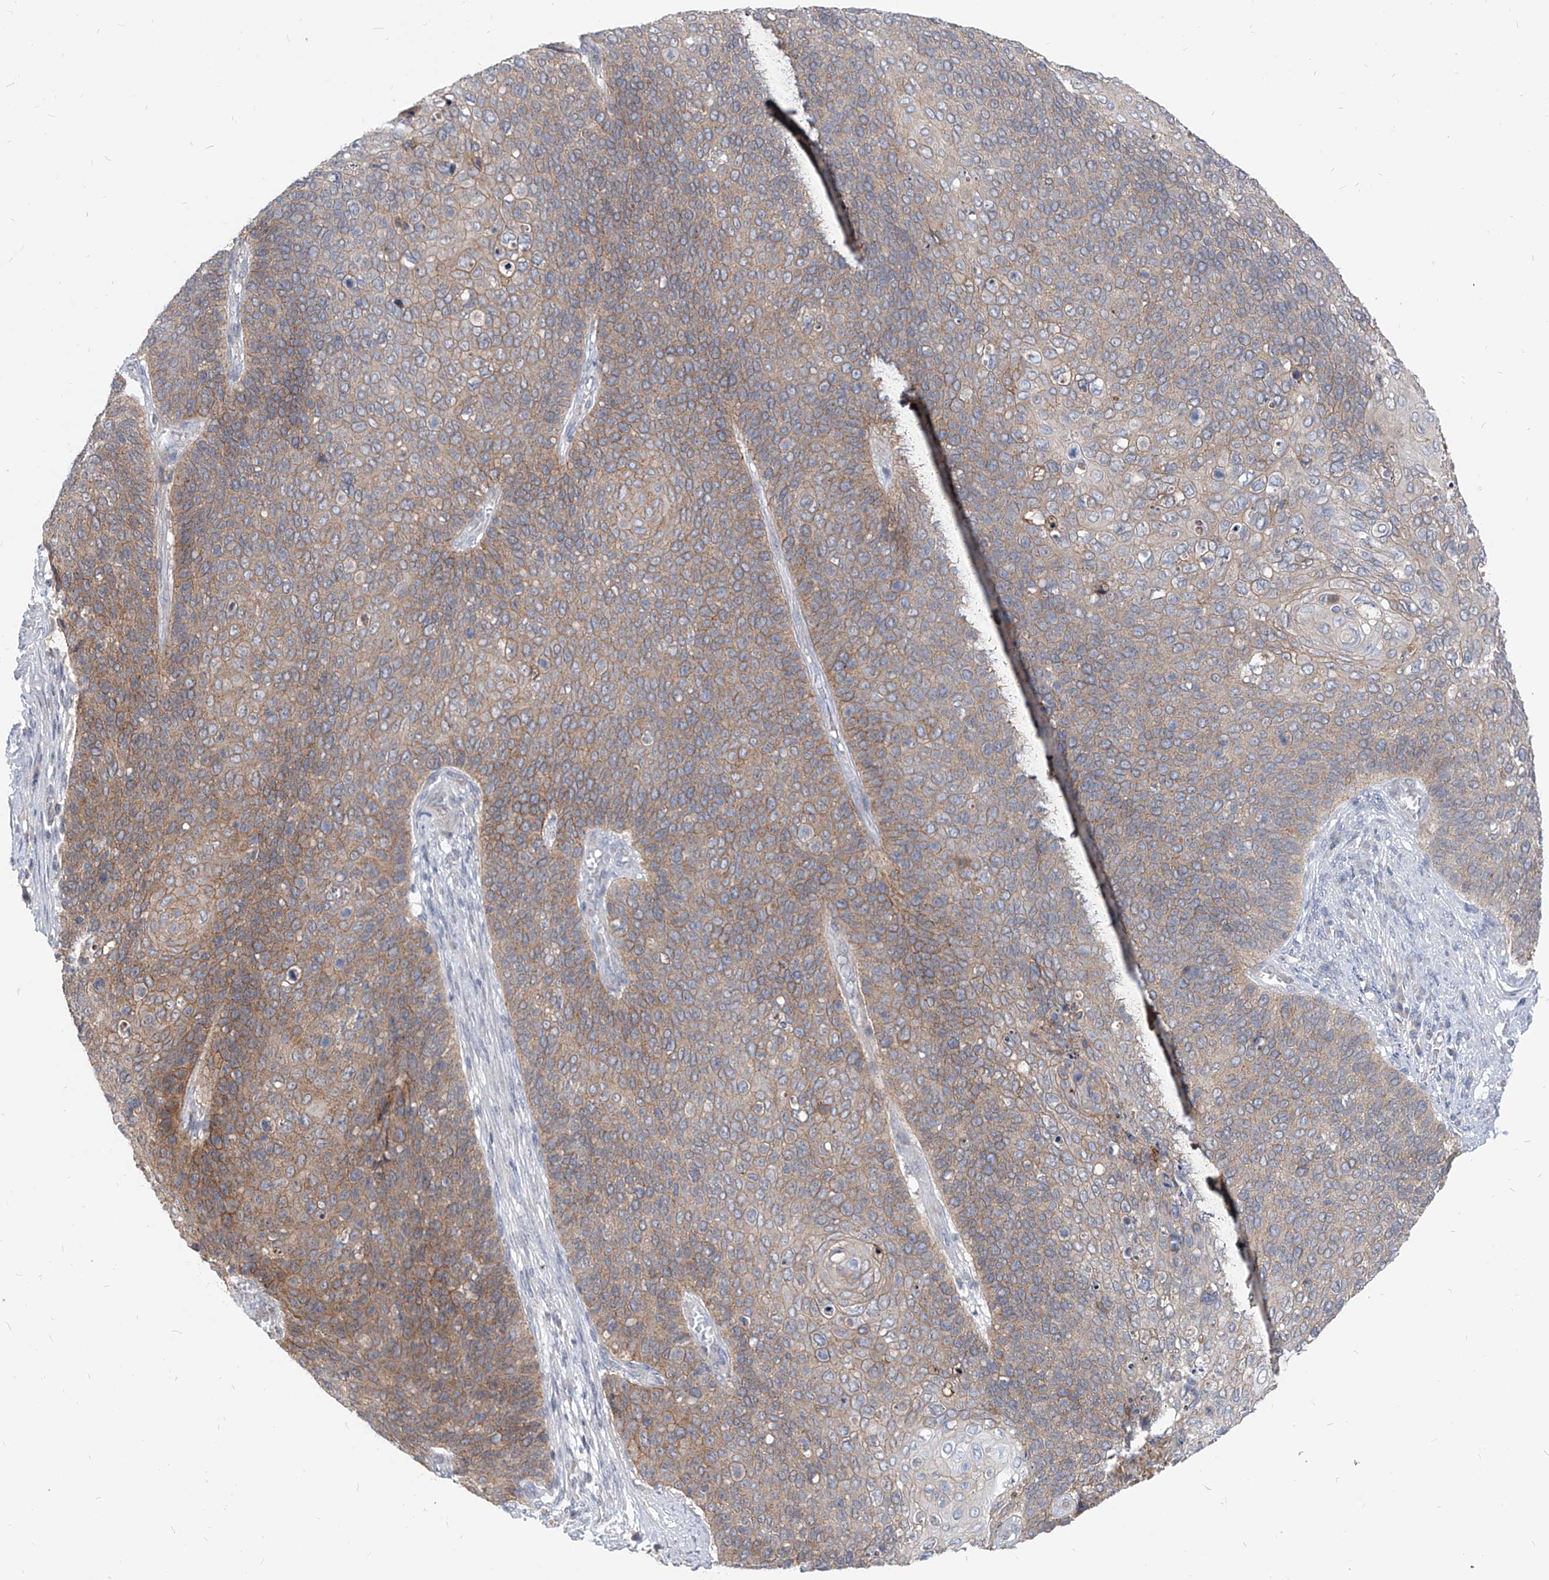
{"staining": {"intensity": "moderate", "quantity": ">75%", "location": "cytoplasmic/membranous"}, "tissue": "cervical cancer", "cell_type": "Tumor cells", "image_type": "cancer", "snomed": [{"axis": "morphology", "description": "Squamous cell carcinoma, NOS"}, {"axis": "topography", "description": "Cervix"}], "caption": "Cervical cancer (squamous cell carcinoma) stained with immunohistochemistry demonstrates moderate cytoplasmic/membranous expression in about >75% of tumor cells.", "gene": "AGPS", "patient": {"sex": "female", "age": 39}}